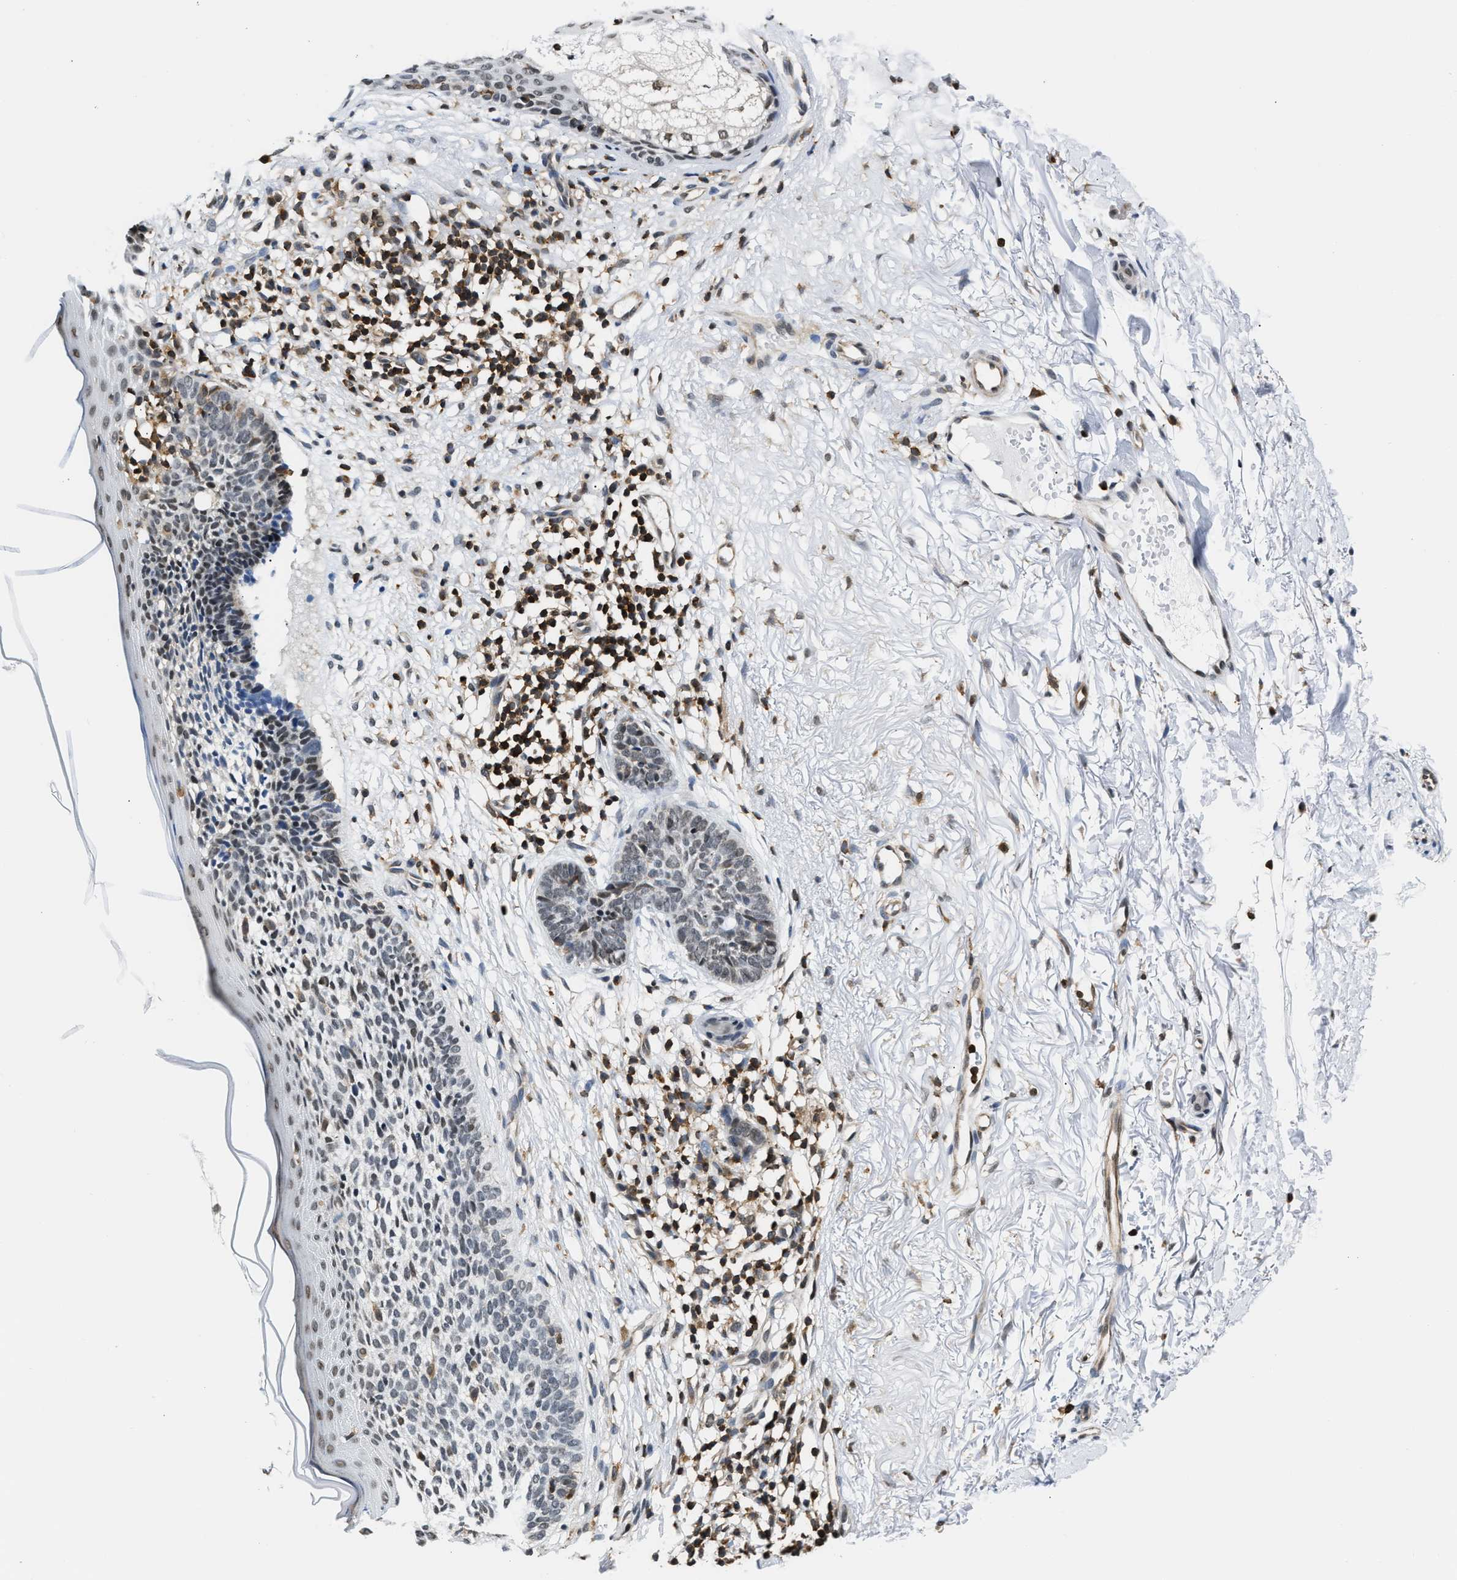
{"staining": {"intensity": "weak", "quantity": "<25%", "location": "nuclear"}, "tissue": "skin cancer", "cell_type": "Tumor cells", "image_type": "cancer", "snomed": [{"axis": "morphology", "description": "Basal cell carcinoma"}, {"axis": "topography", "description": "Skin"}], "caption": "Human basal cell carcinoma (skin) stained for a protein using immunohistochemistry shows no positivity in tumor cells.", "gene": "STK10", "patient": {"sex": "female", "age": 70}}